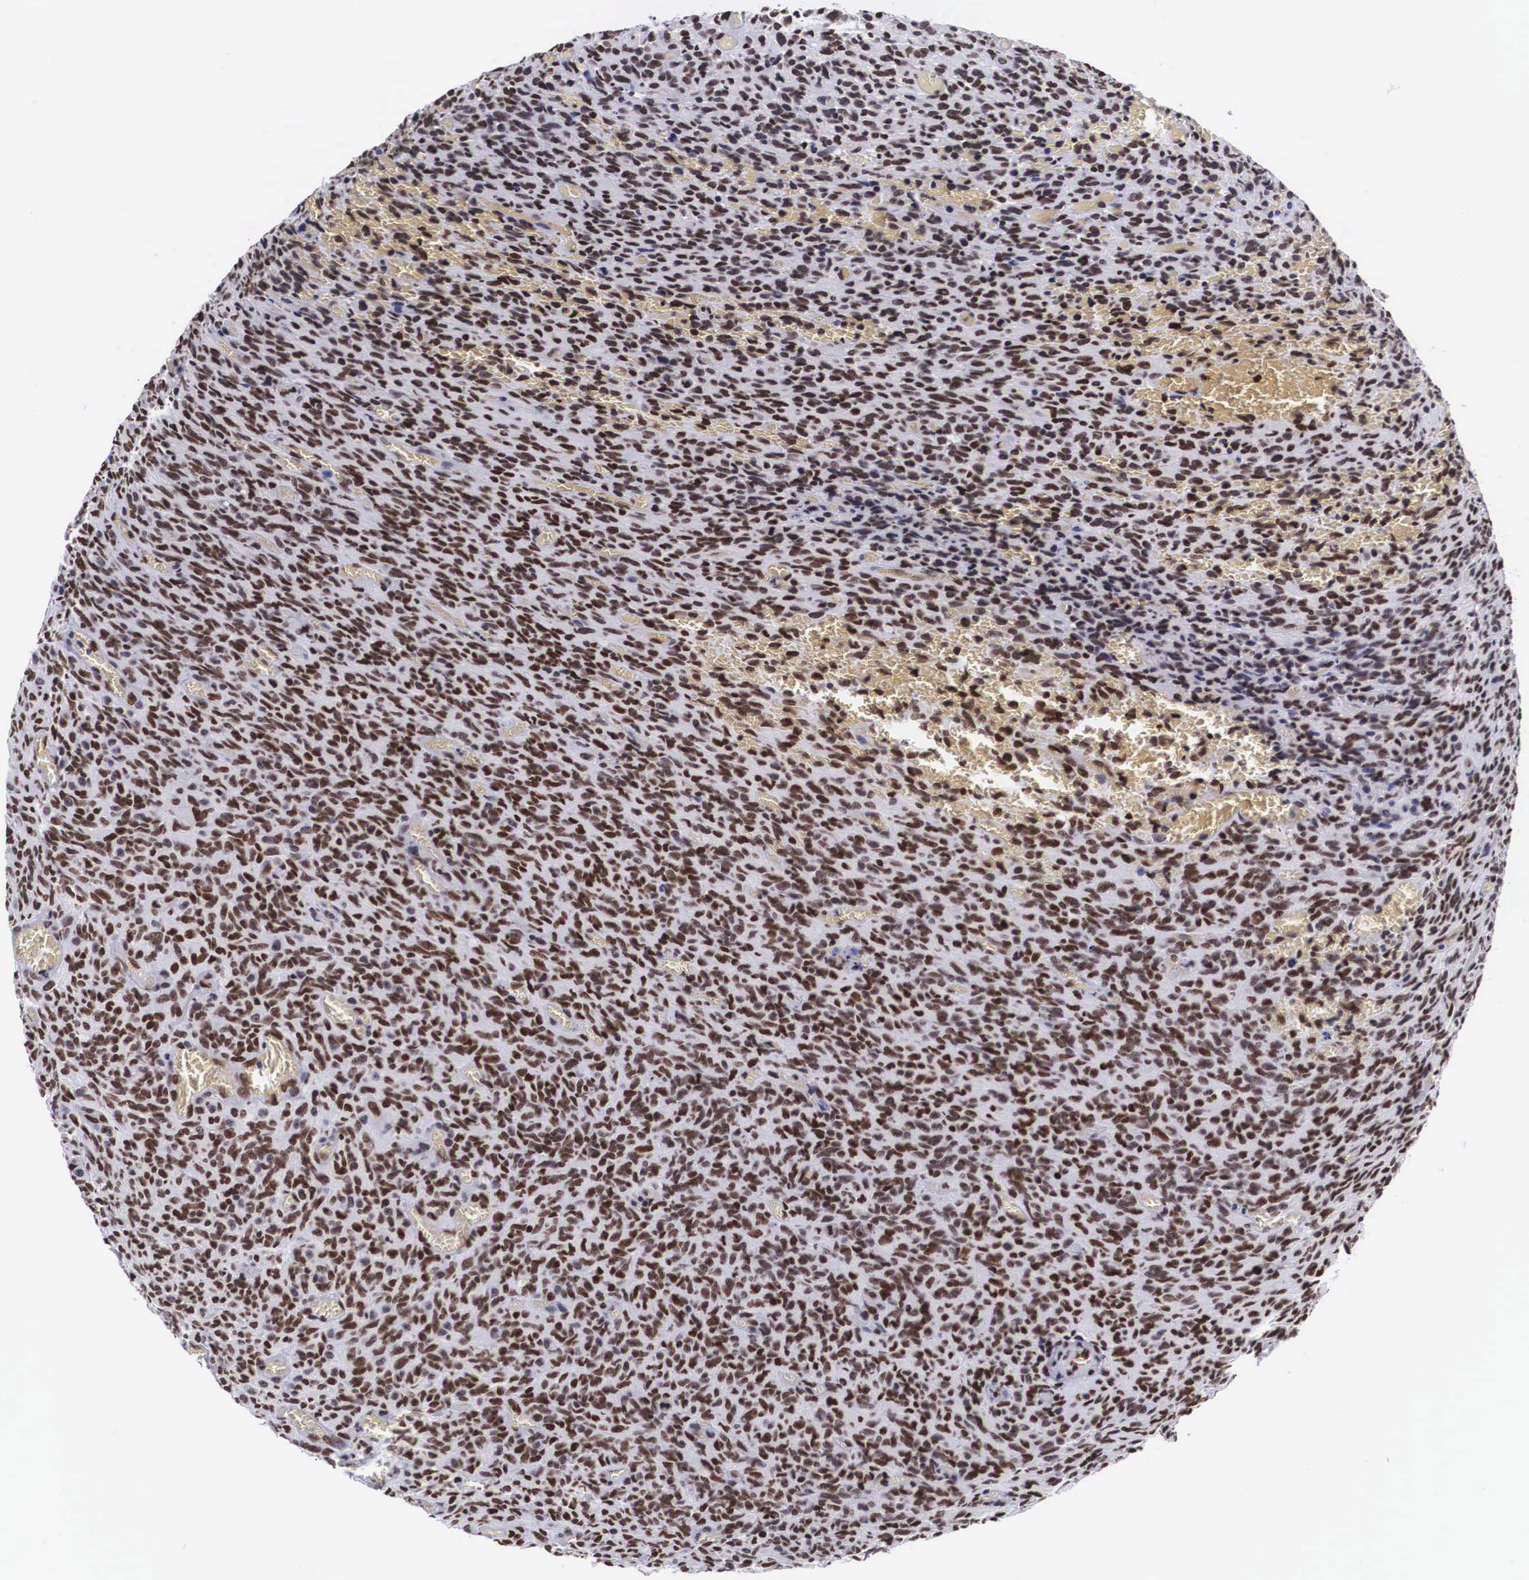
{"staining": {"intensity": "strong", "quantity": ">75%", "location": "nuclear"}, "tissue": "glioma", "cell_type": "Tumor cells", "image_type": "cancer", "snomed": [{"axis": "morphology", "description": "Glioma, malignant, High grade"}, {"axis": "topography", "description": "Brain"}], "caption": "DAB (3,3'-diaminobenzidine) immunohistochemical staining of glioma exhibits strong nuclear protein expression in approximately >75% of tumor cells.", "gene": "MECP2", "patient": {"sex": "male", "age": 56}}